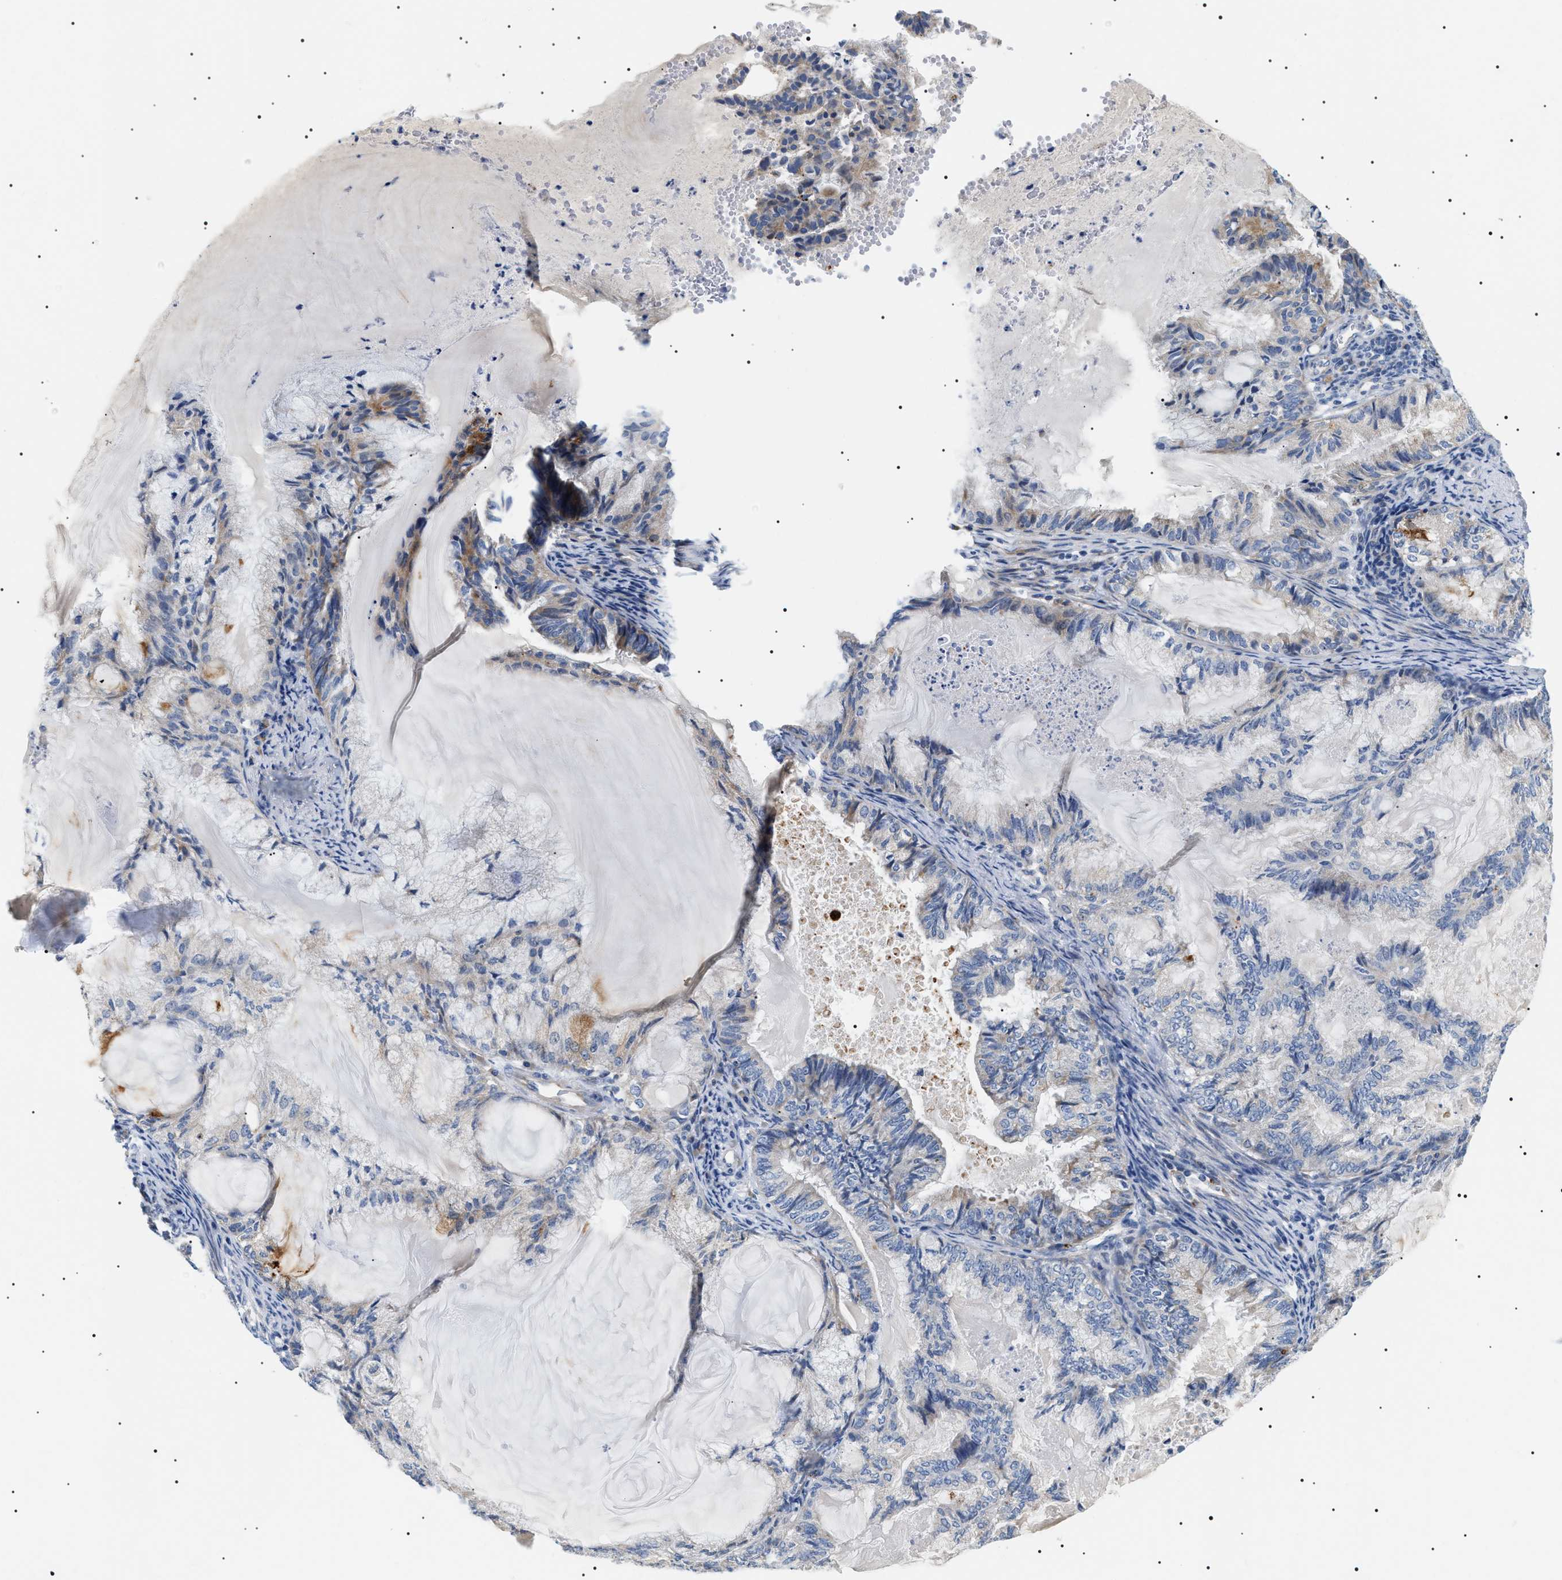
{"staining": {"intensity": "negative", "quantity": "none", "location": "none"}, "tissue": "endometrial cancer", "cell_type": "Tumor cells", "image_type": "cancer", "snomed": [{"axis": "morphology", "description": "Adenocarcinoma, NOS"}, {"axis": "topography", "description": "Endometrium"}], "caption": "There is no significant expression in tumor cells of endometrial adenocarcinoma.", "gene": "TMEM222", "patient": {"sex": "female", "age": 86}}